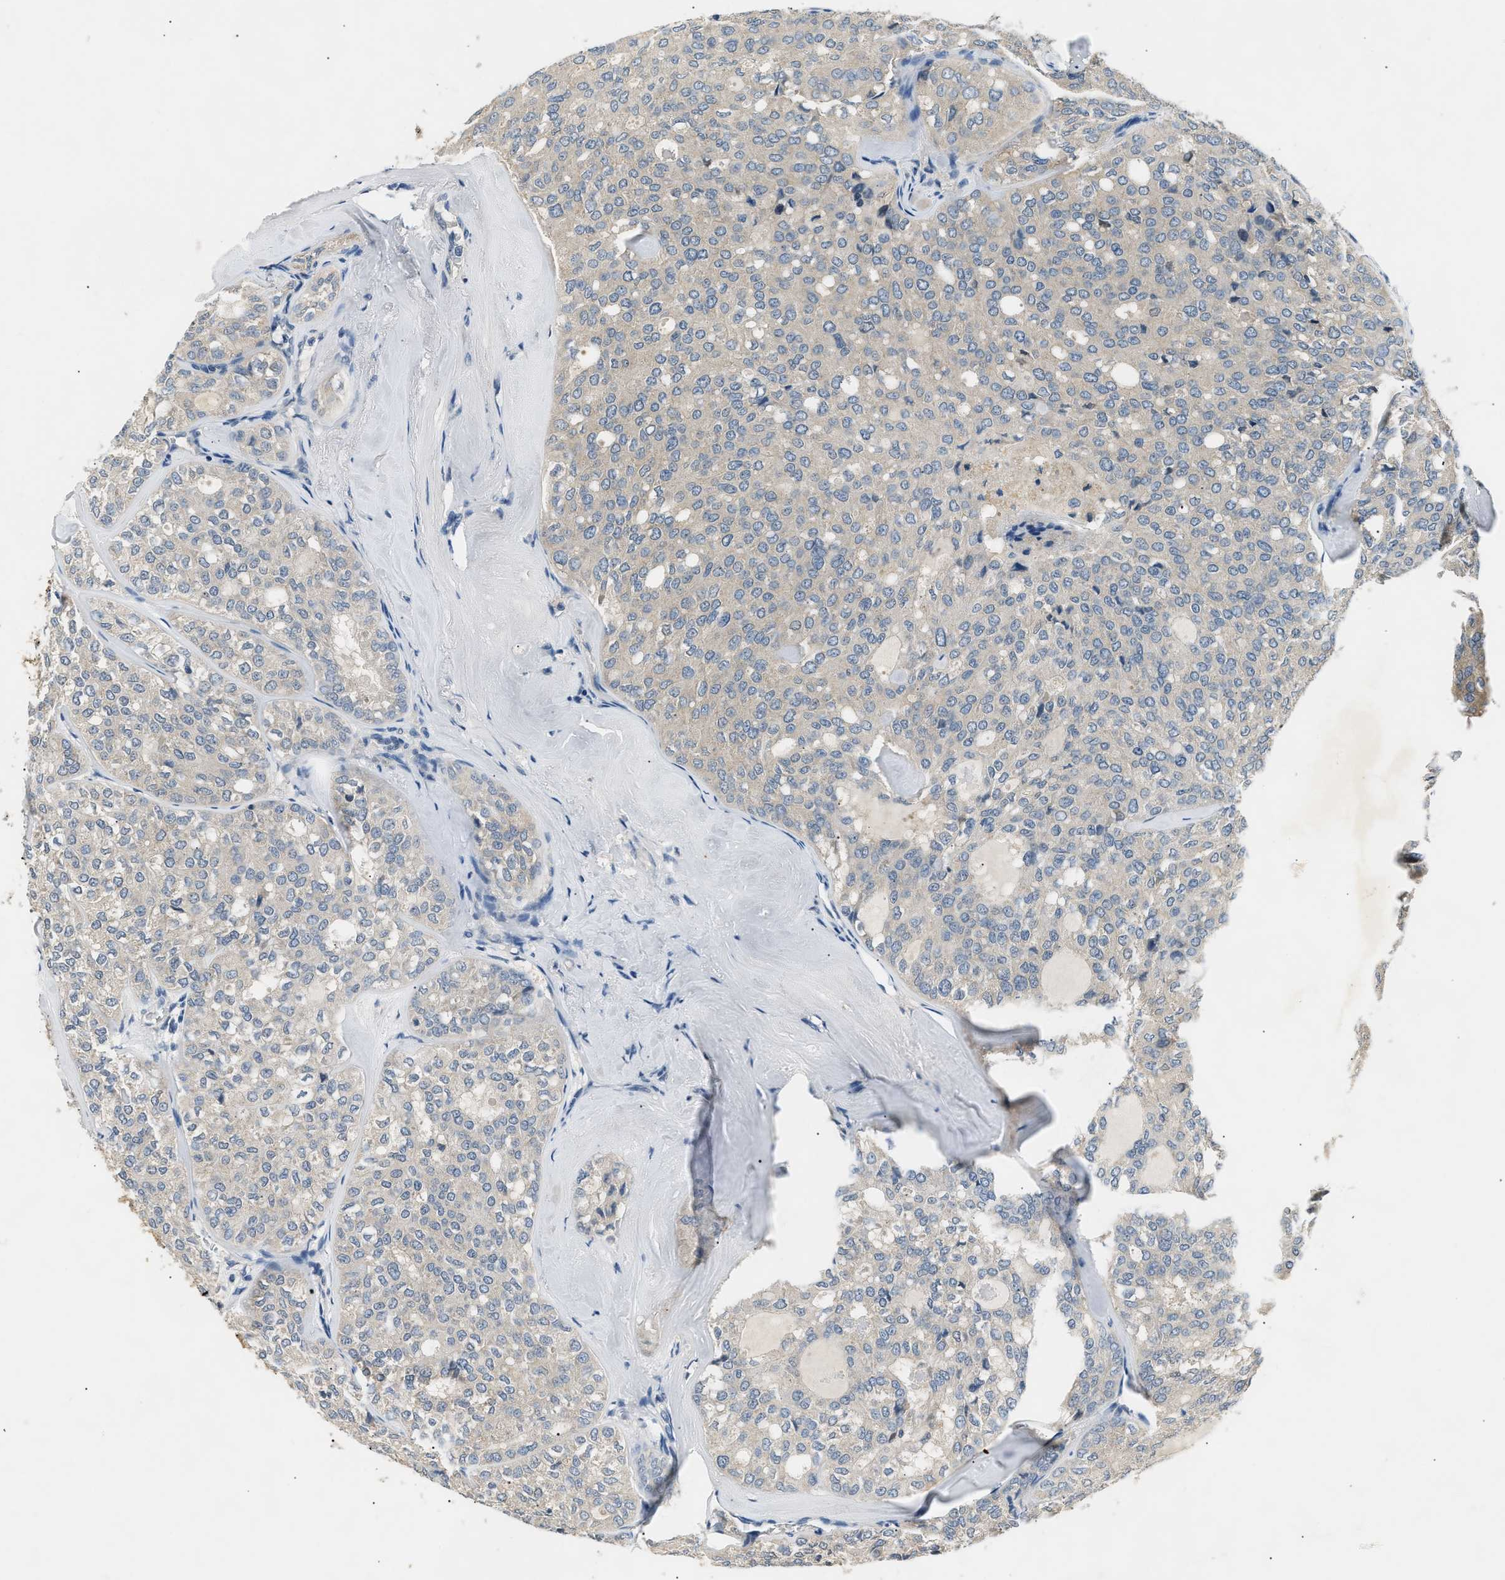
{"staining": {"intensity": "negative", "quantity": "none", "location": "none"}, "tissue": "thyroid cancer", "cell_type": "Tumor cells", "image_type": "cancer", "snomed": [{"axis": "morphology", "description": "Follicular adenoma carcinoma, NOS"}, {"axis": "topography", "description": "Thyroid gland"}], "caption": "Micrograph shows no significant protein positivity in tumor cells of thyroid cancer.", "gene": "INHA", "patient": {"sex": "male", "age": 75}}